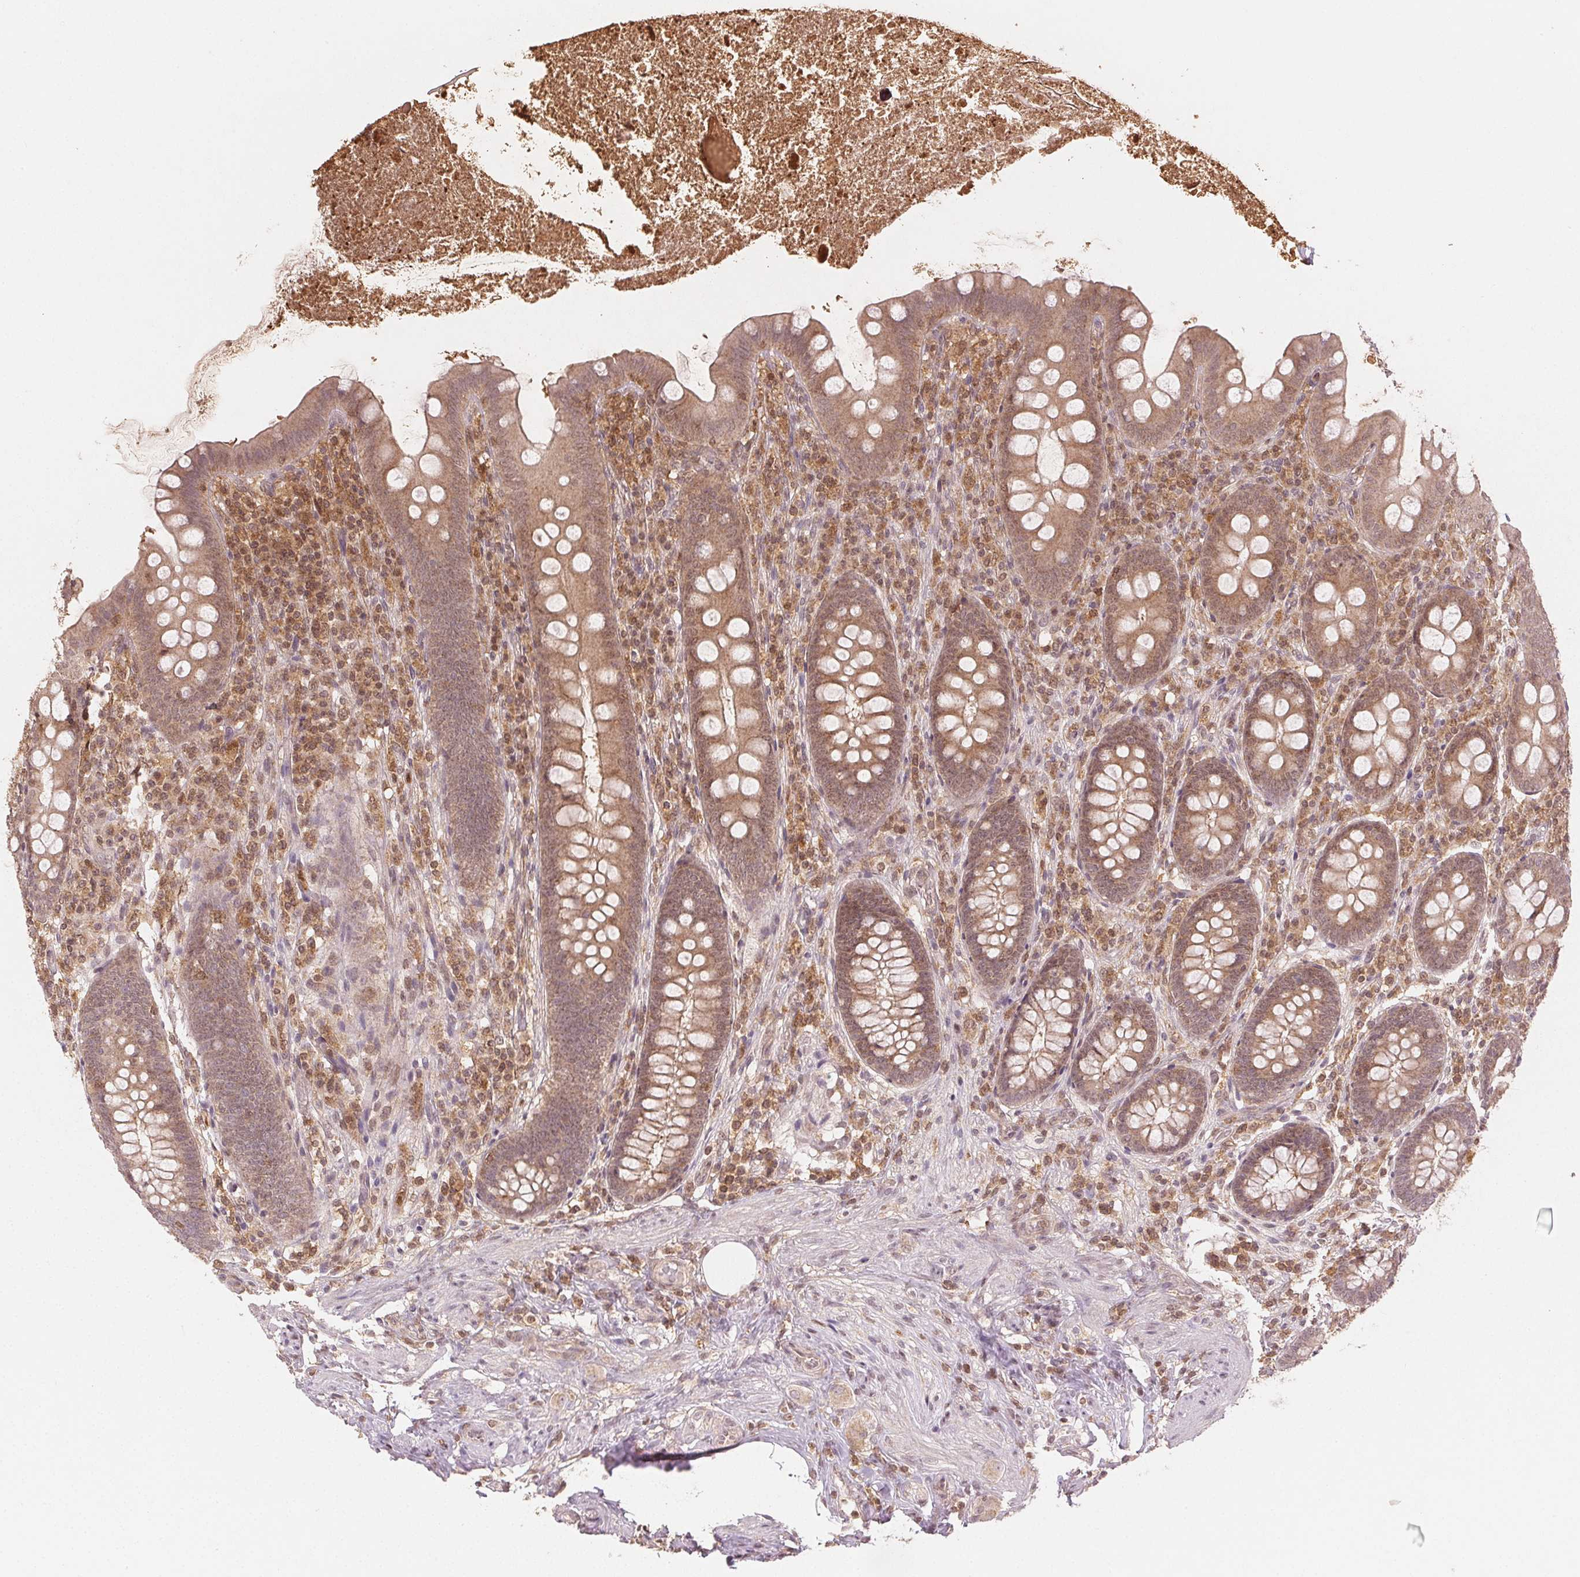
{"staining": {"intensity": "weak", "quantity": ">75%", "location": "cytoplasmic/membranous,nuclear"}, "tissue": "appendix", "cell_type": "Glandular cells", "image_type": "normal", "snomed": [{"axis": "morphology", "description": "Normal tissue, NOS"}, {"axis": "topography", "description": "Appendix"}], "caption": "A histopathology image of appendix stained for a protein demonstrates weak cytoplasmic/membranous,nuclear brown staining in glandular cells. (DAB (3,3'-diaminobenzidine) IHC with brightfield microscopy, high magnification).", "gene": "MAPK14", "patient": {"sex": "male", "age": 71}}